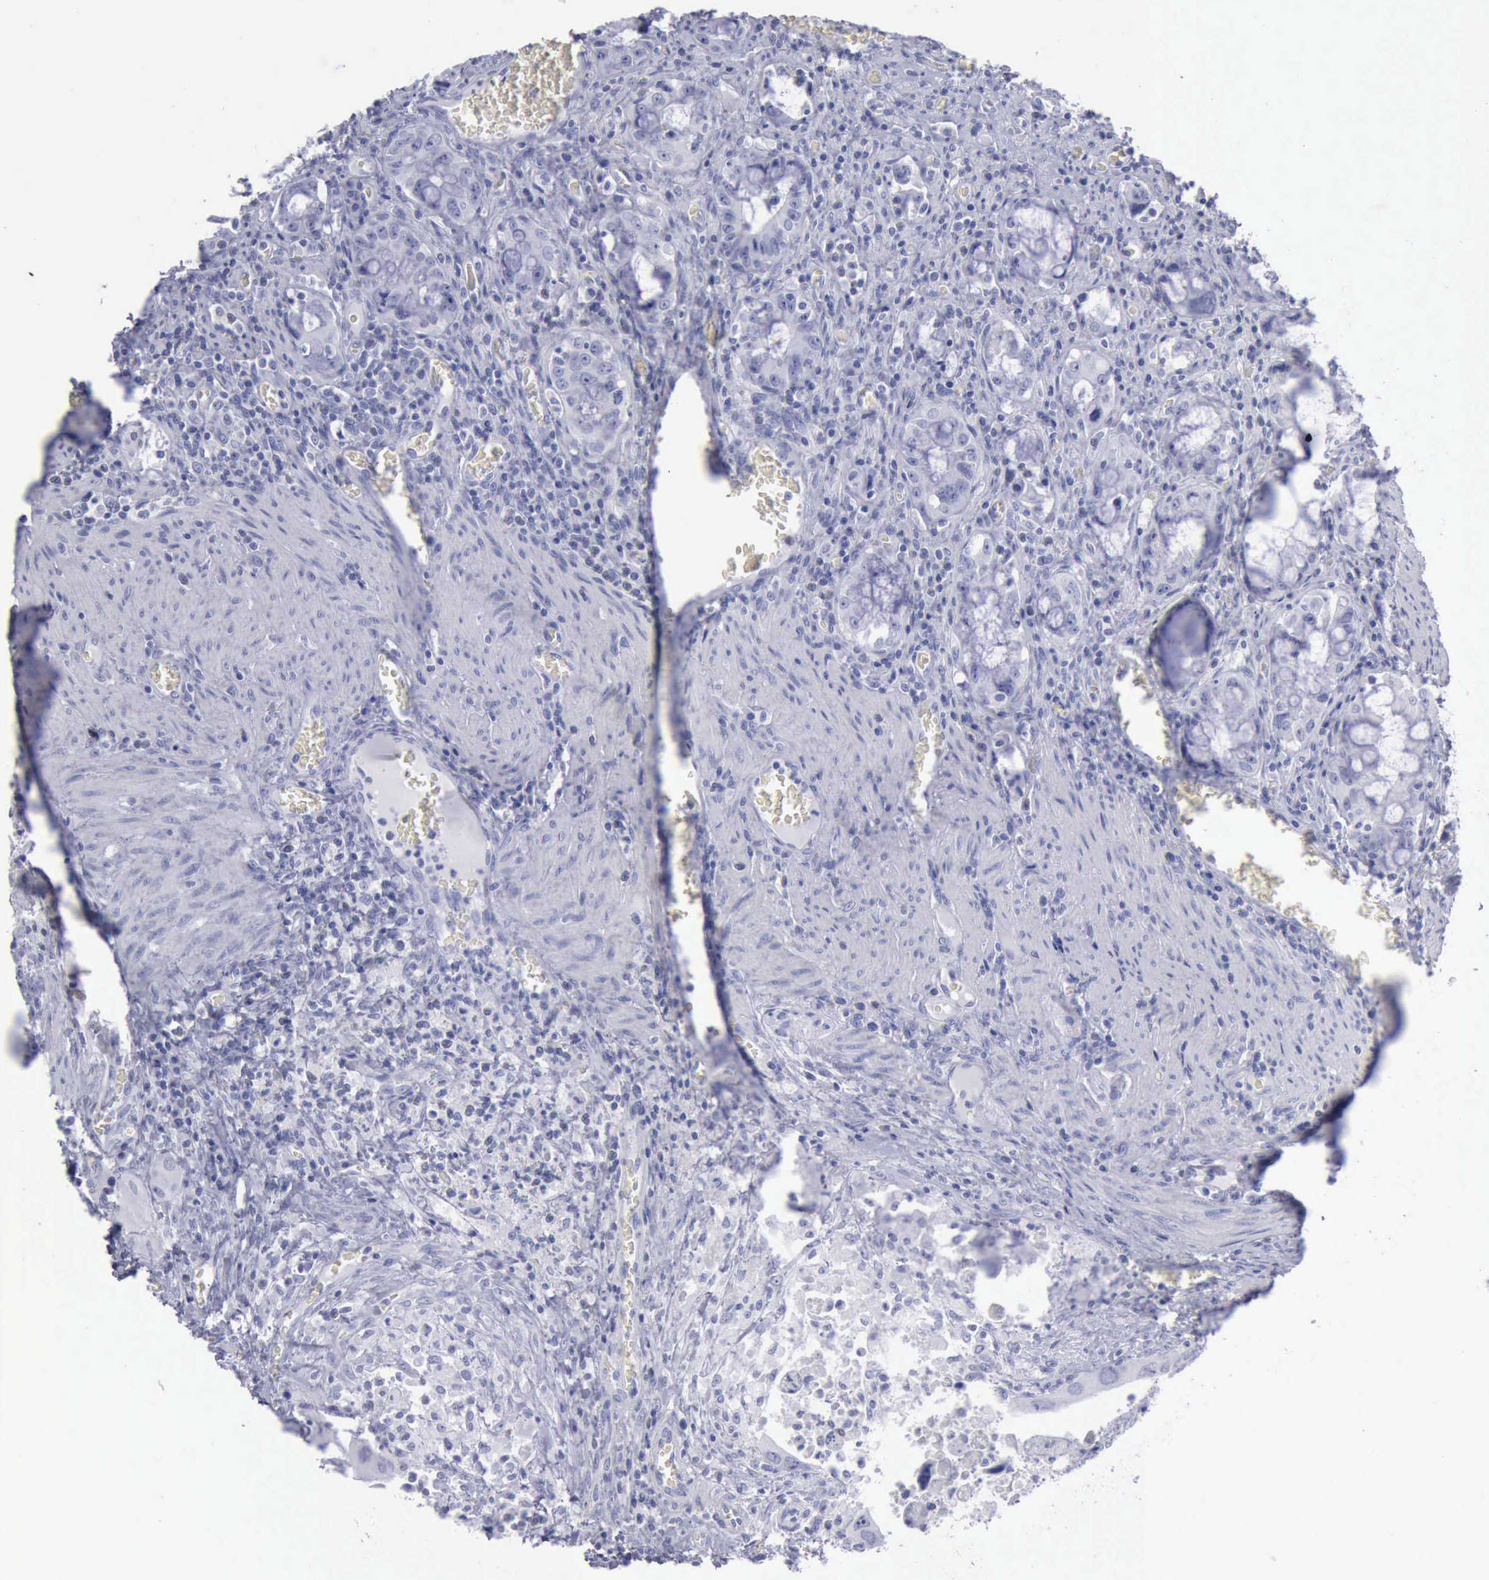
{"staining": {"intensity": "negative", "quantity": "none", "location": "none"}, "tissue": "colorectal cancer", "cell_type": "Tumor cells", "image_type": "cancer", "snomed": [{"axis": "morphology", "description": "Adenocarcinoma, NOS"}, {"axis": "topography", "description": "Rectum"}], "caption": "Protein analysis of colorectal cancer (adenocarcinoma) exhibits no significant positivity in tumor cells.", "gene": "KRT13", "patient": {"sex": "male", "age": 70}}